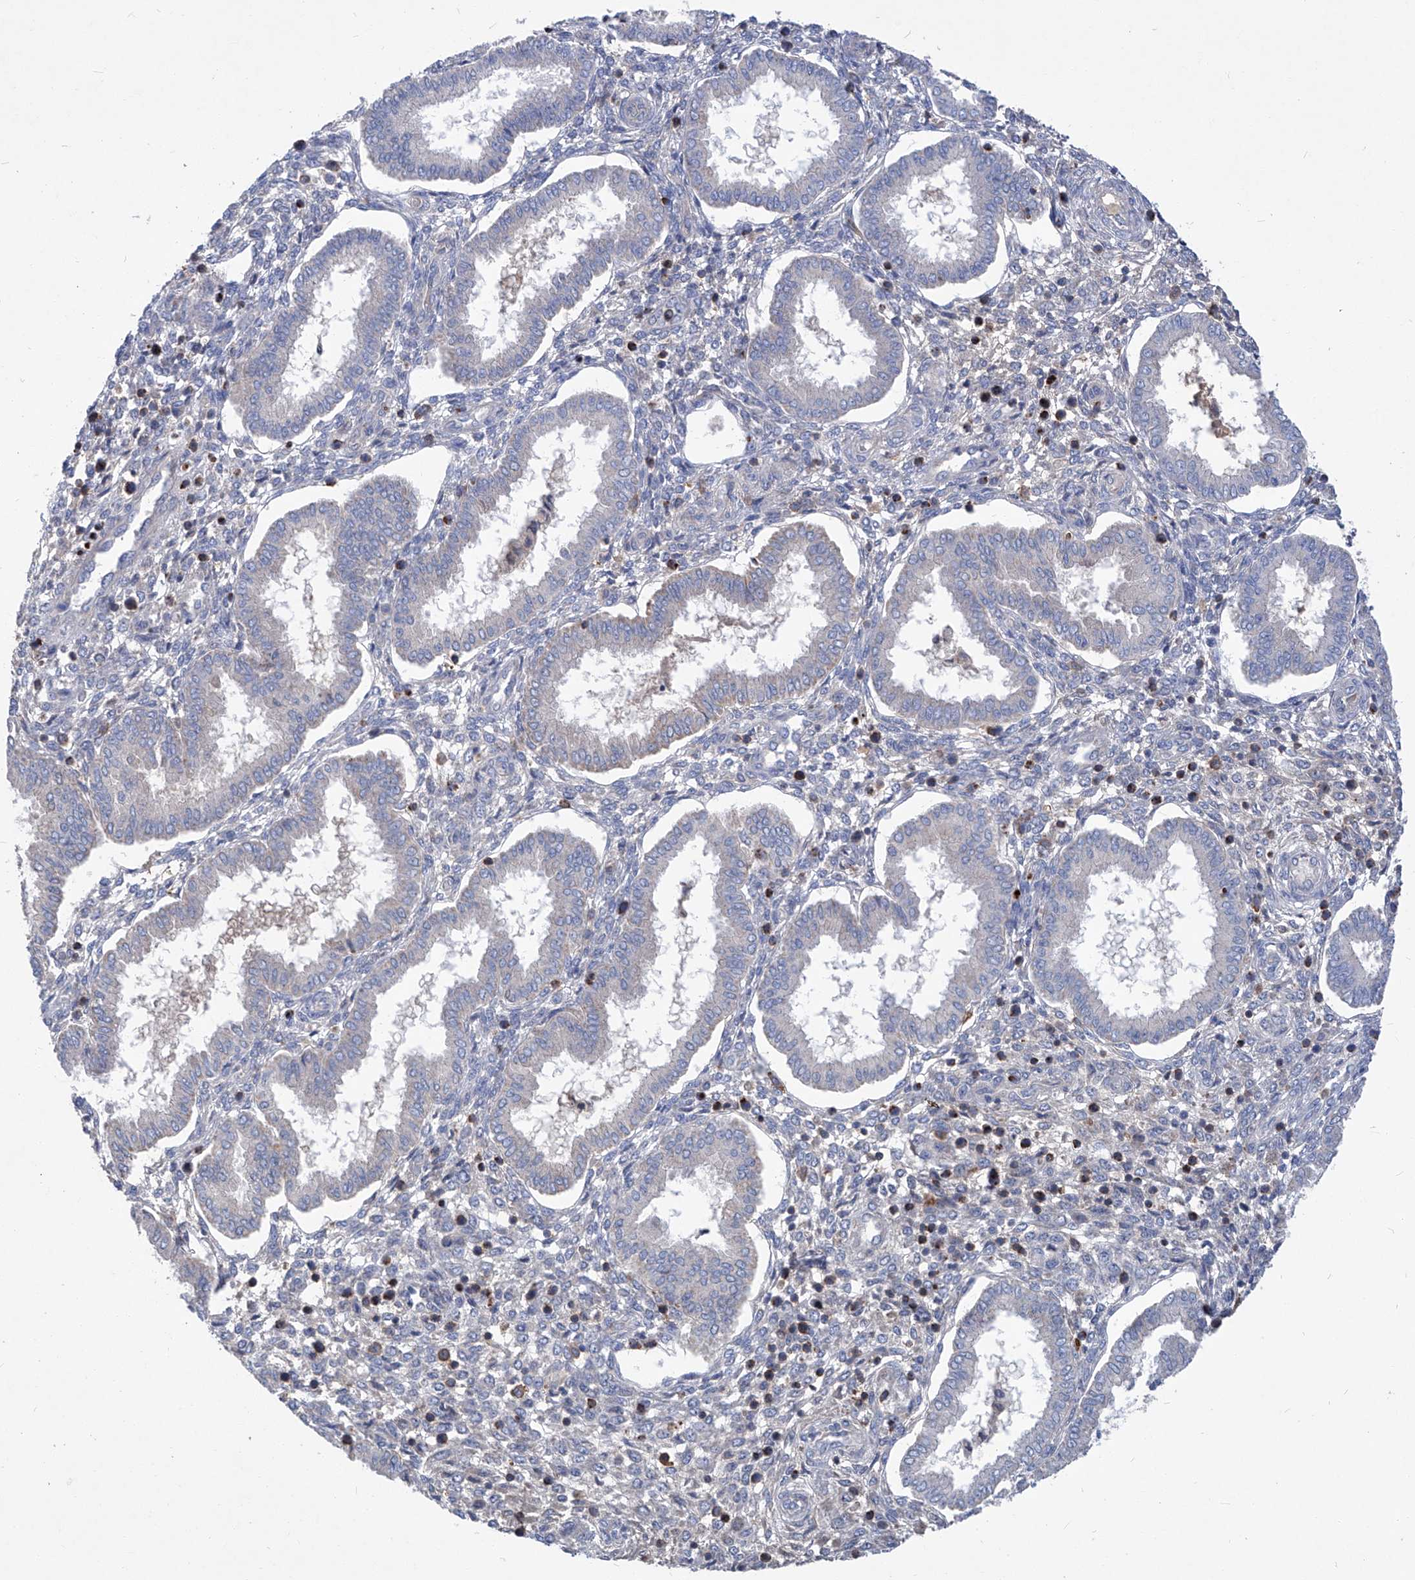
{"staining": {"intensity": "negative", "quantity": "none", "location": "none"}, "tissue": "endometrium", "cell_type": "Cells in endometrial stroma", "image_type": "normal", "snomed": [{"axis": "morphology", "description": "Normal tissue, NOS"}, {"axis": "topography", "description": "Endometrium"}], "caption": "DAB (3,3'-diaminobenzidine) immunohistochemical staining of benign endometrium shows no significant positivity in cells in endometrial stroma.", "gene": "EPHA8", "patient": {"sex": "female", "age": 24}}